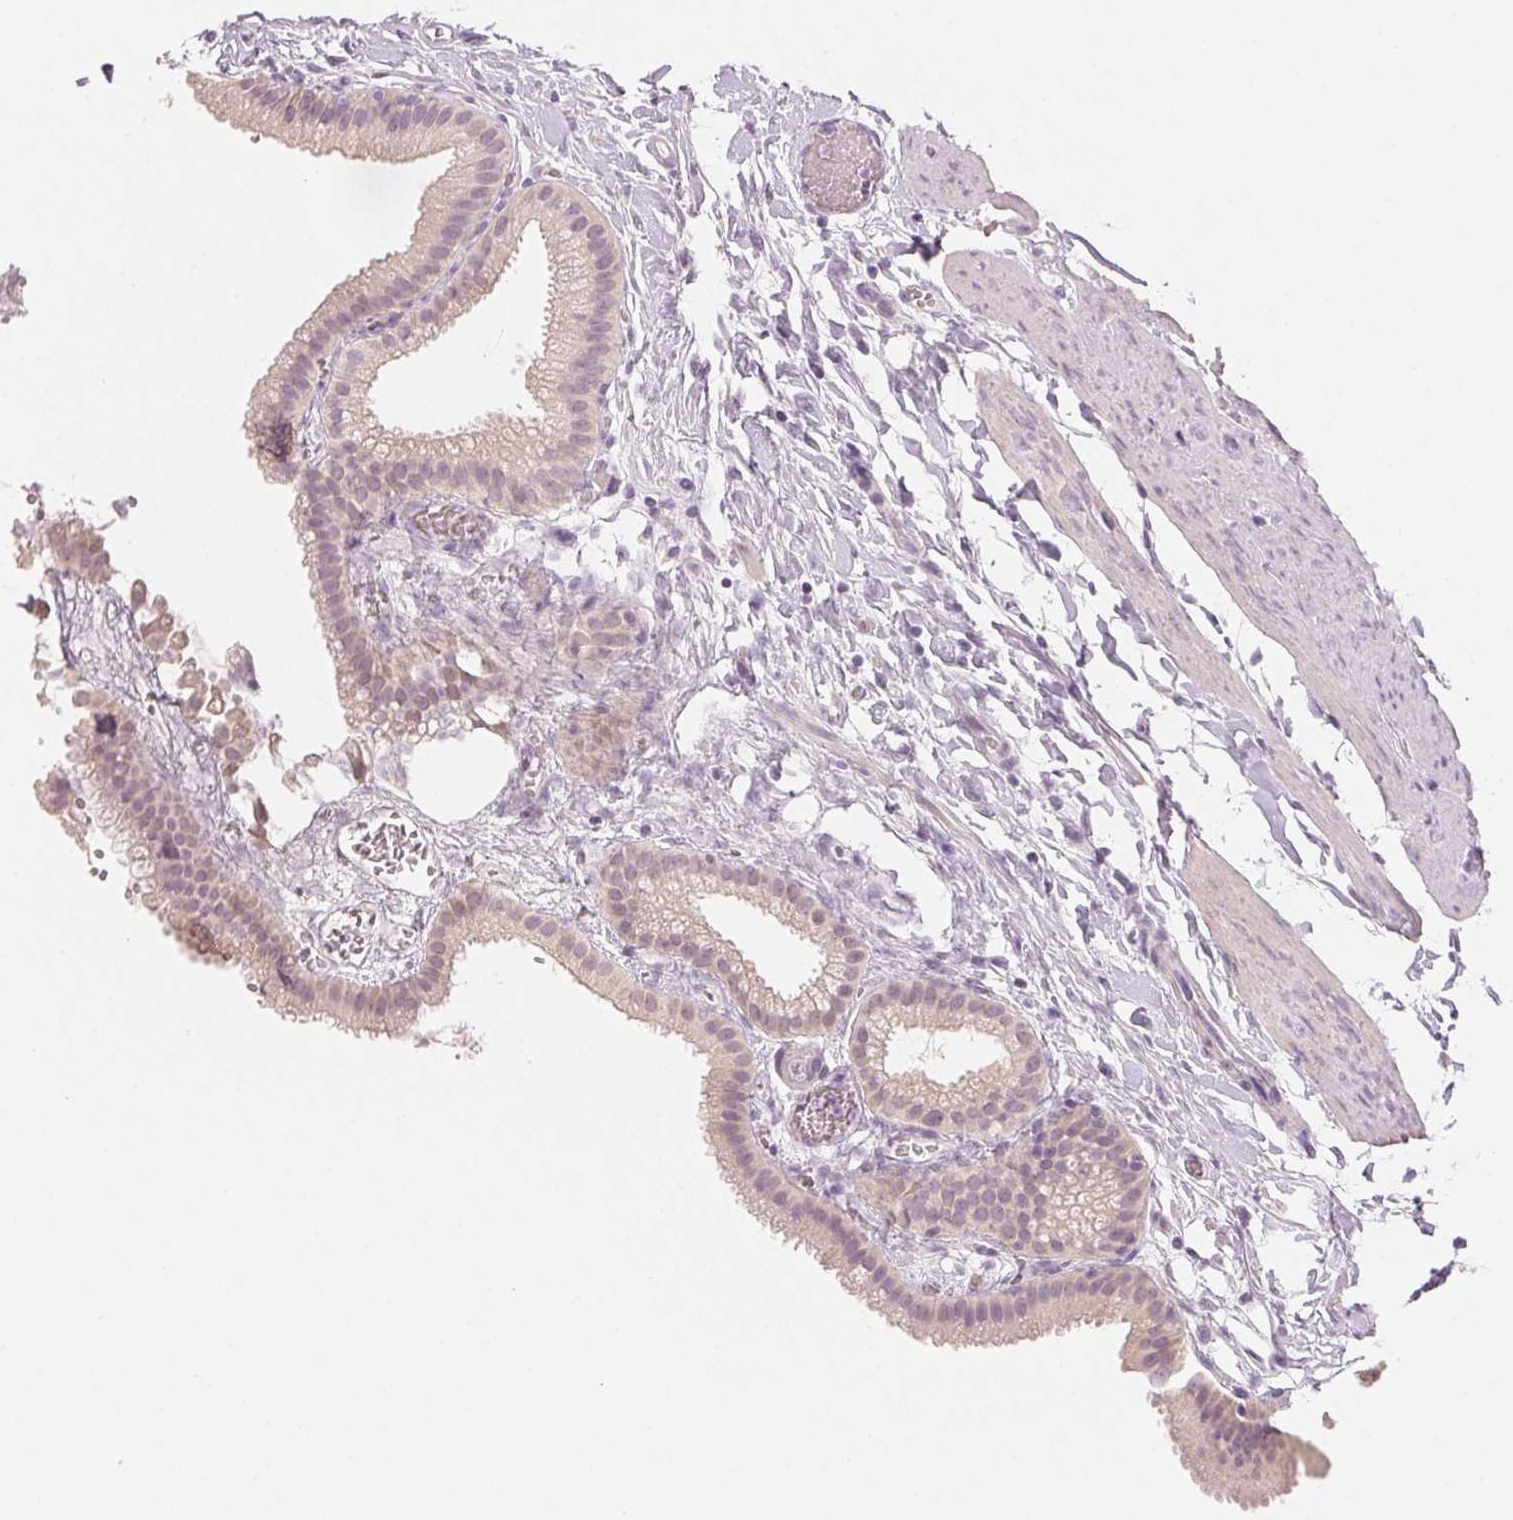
{"staining": {"intensity": "weak", "quantity": "25%-75%", "location": "cytoplasmic/membranous"}, "tissue": "gallbladder", "cell_type": "Glandular cells", "image_type": "normal", "snomed": [{"axis": "morphology", "description": "Normal tissue, NOS"}, {"axis": "topography", "description": "Gallbladder"}], "caption": "IHC image of unremarkable gallbladder: gallbladder stained using immunohistochemistry exhibits low levels of weak protein expression localized specifically in the cytoplasmic/membranous of glandular cells, appearing as a cytoplasmic/membranous brown color.", "gene": "MAP1LC3A", "patient": {"sex": "female", "age": 63}}